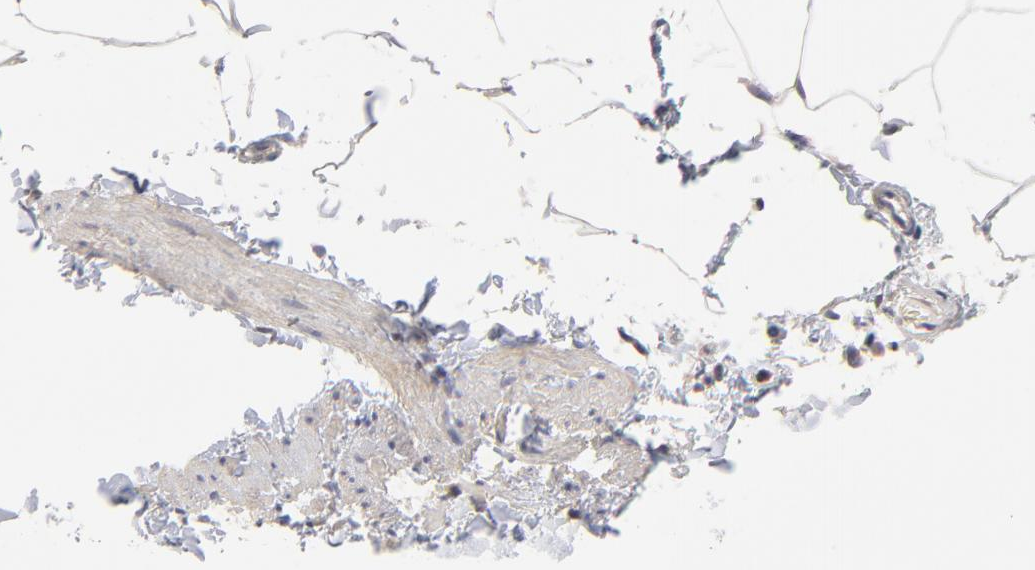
{"staining": {"intensity": "weak", "quantity": "25%-75%", "location": "cytoplasmic/membranous"}, "tissue": "adipose tissue", "cell_type": "Adipocytes", "image_type": "normal", "snomed": [{"axis": "morphology", "description": "Normal tissue, NOS"}, {"axis": "topography", "description": "Vascular tissue"}], "caption": "Immunohistochemical staining of unremarkable human adipose tissue exhibits low levels of weak cytoplasmic/membranous positivity in about 25%-75% of adipocytes. Using DAB (3,3'-diaminobenzidine) (brown) and hematoxylin (blue) stains, captured at high magnification using brightfield microscopy.", "gene": "PCMT1", "patient": {"sex": "male", "age": 41}}